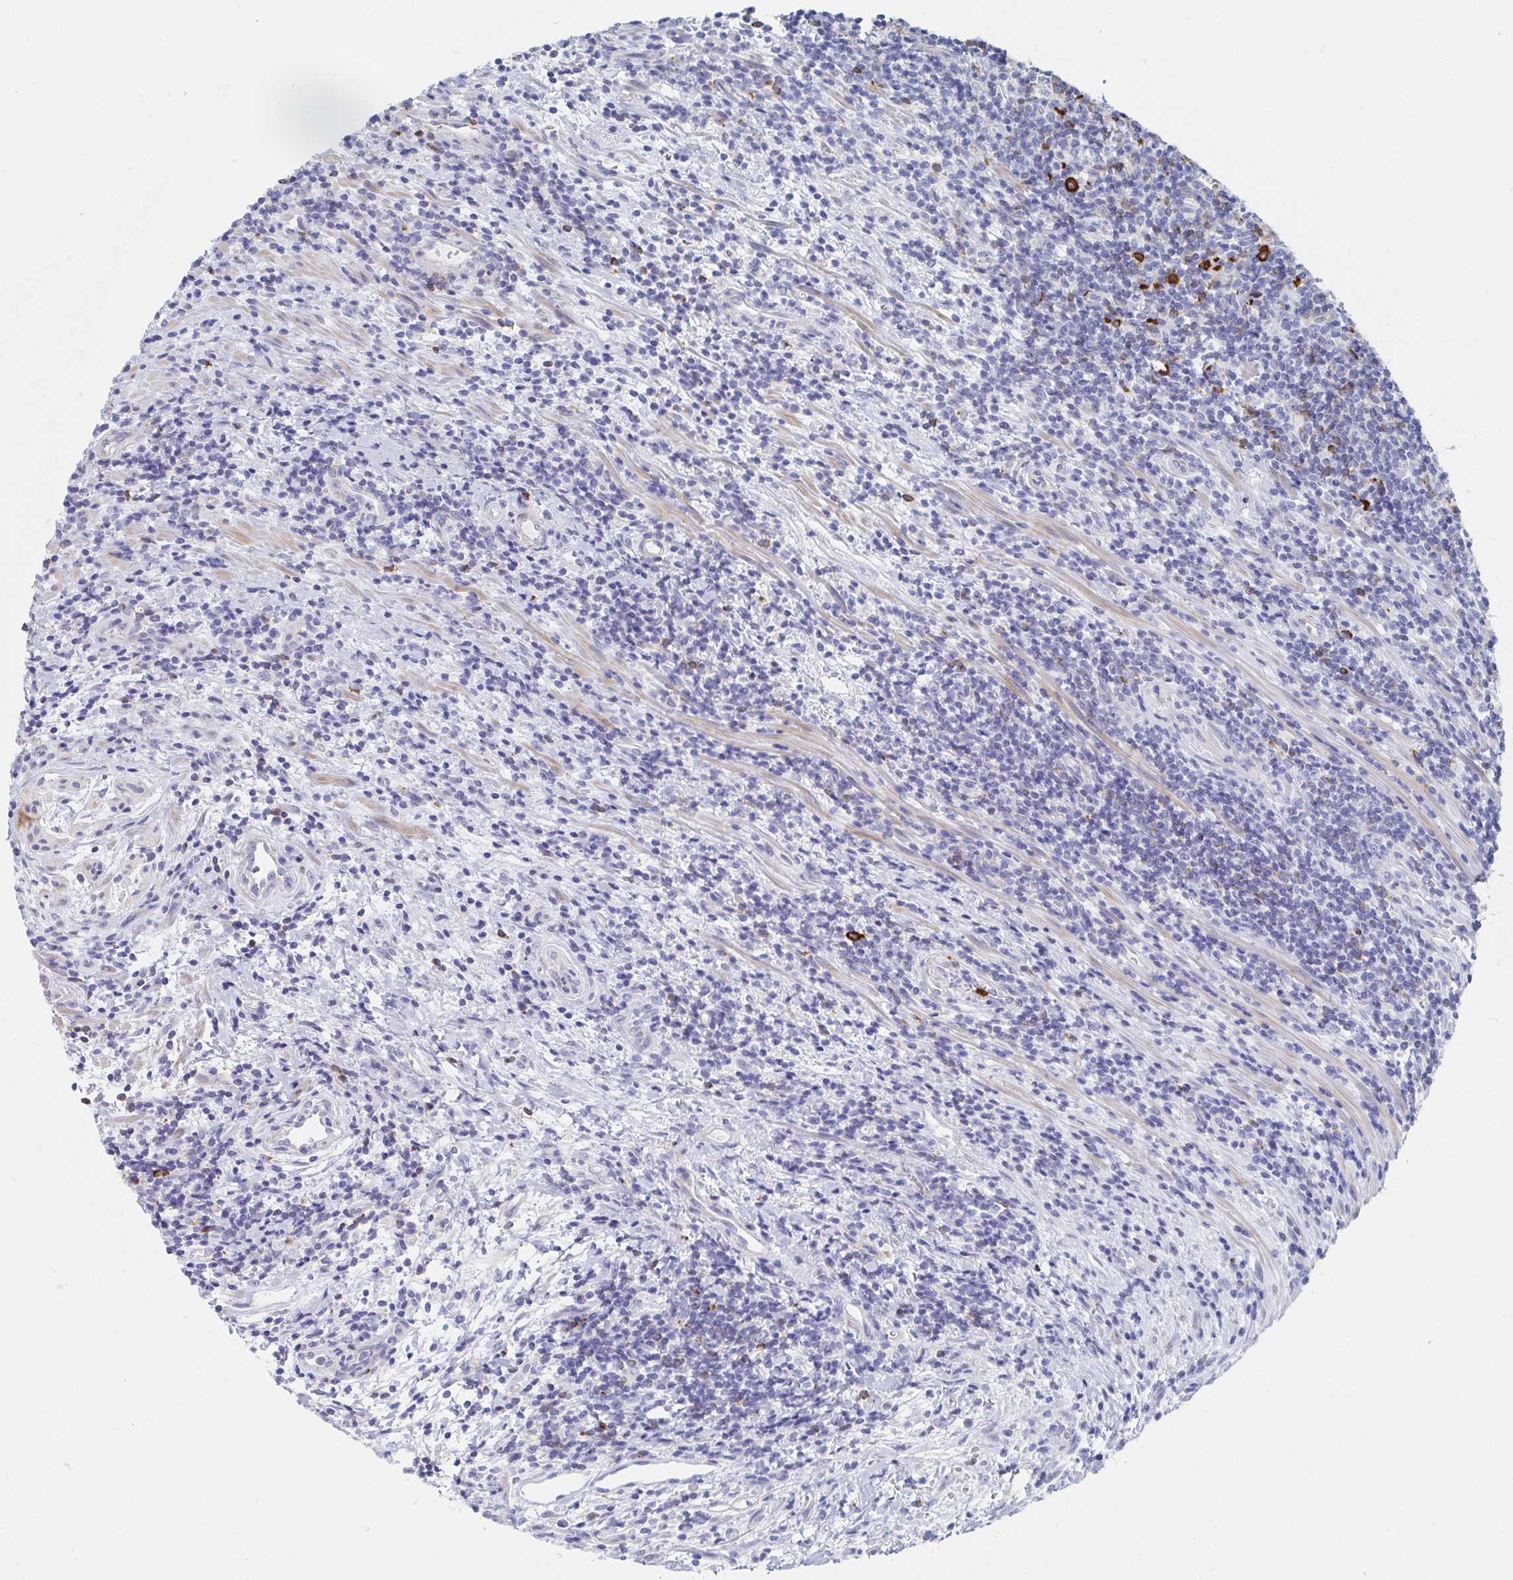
{"staining": {"intensity": "negative", "quantity": "none", "location": "none"}, "tissue": "lymphoma", "cell_type": "Tumor cells", "image_type": "cancer", "snomed": [{"axis": "morphology", "description": "Malignant lymphoma, non-Hodgkin's type, High grade"}, {"axis": "topography", "description": "Small intestine"}], "caption": "IHC micrograph of high-grade malignant lymphoma, non-Hodgkin's type stained for a protein (brown), which shows no staining in tumor cells.", "gene": "PACSIN1", "patient": {"sex": "female", "age": 56}}